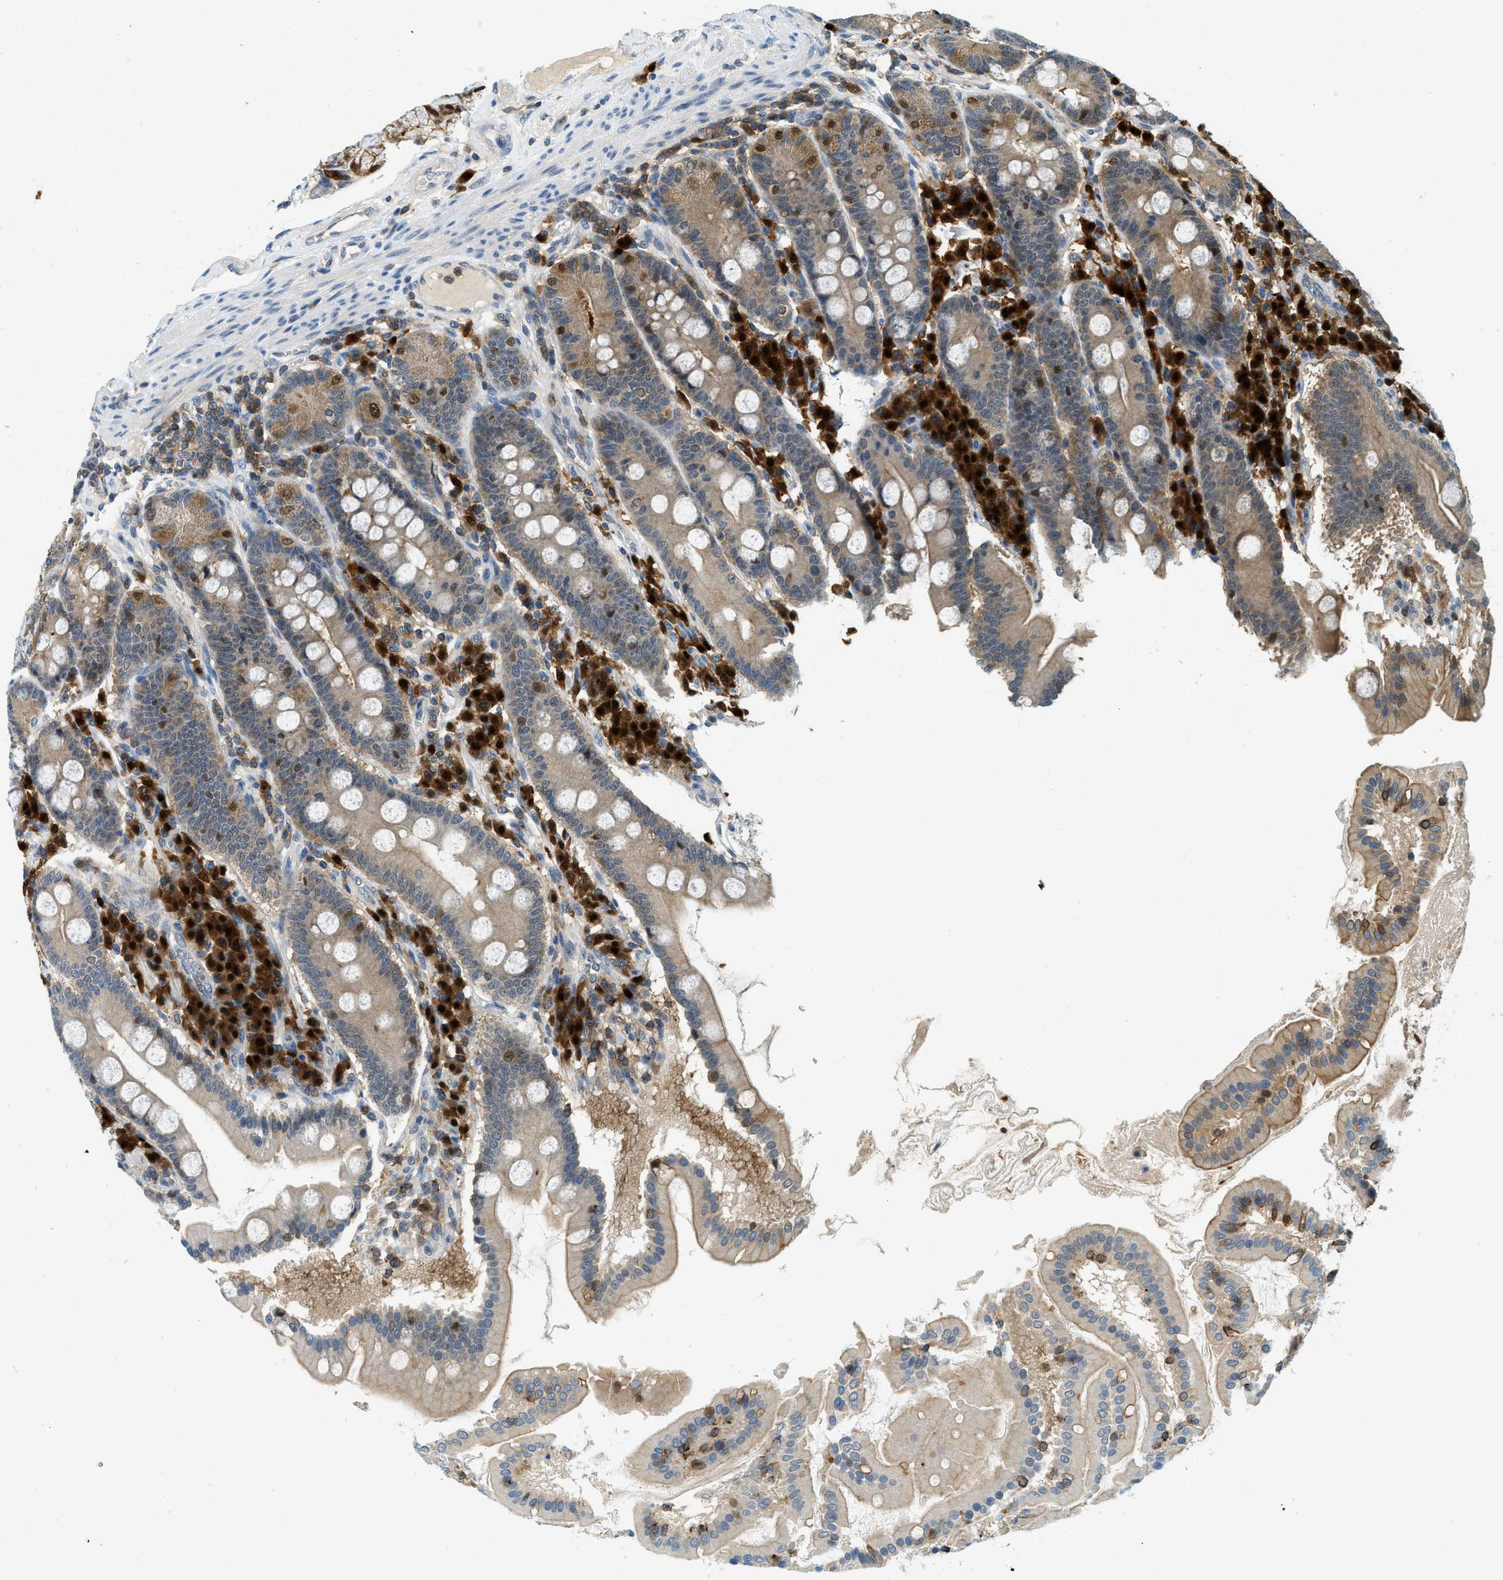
{"staining": {"intensity": "weak", "quantity": "25%-75%", "location": "cytoplasmic/membranous,nuclear"}, "tissue": "duodenum", "cell_type": "Glandular cells", "image_type": "normal", "snomed": [{"axis": "morphology", "description": "Normal tissue, NOS"}, {"axis": "topography", "description": "Duodenum"}], "caption": "Glandular cells exhibit low levels of weak cytoplasmic/membranous,nuclear positivity in about 25%-75% of cells in unremarkable duodenum. Using DAB (3,3'-diaminobenzidine) (brown) and hematoxylin (blue) stains, captured at high magnification using brightfield microscopy.", "gene": "GMPPB", "patient": {"sex": "male", "age": 50}}